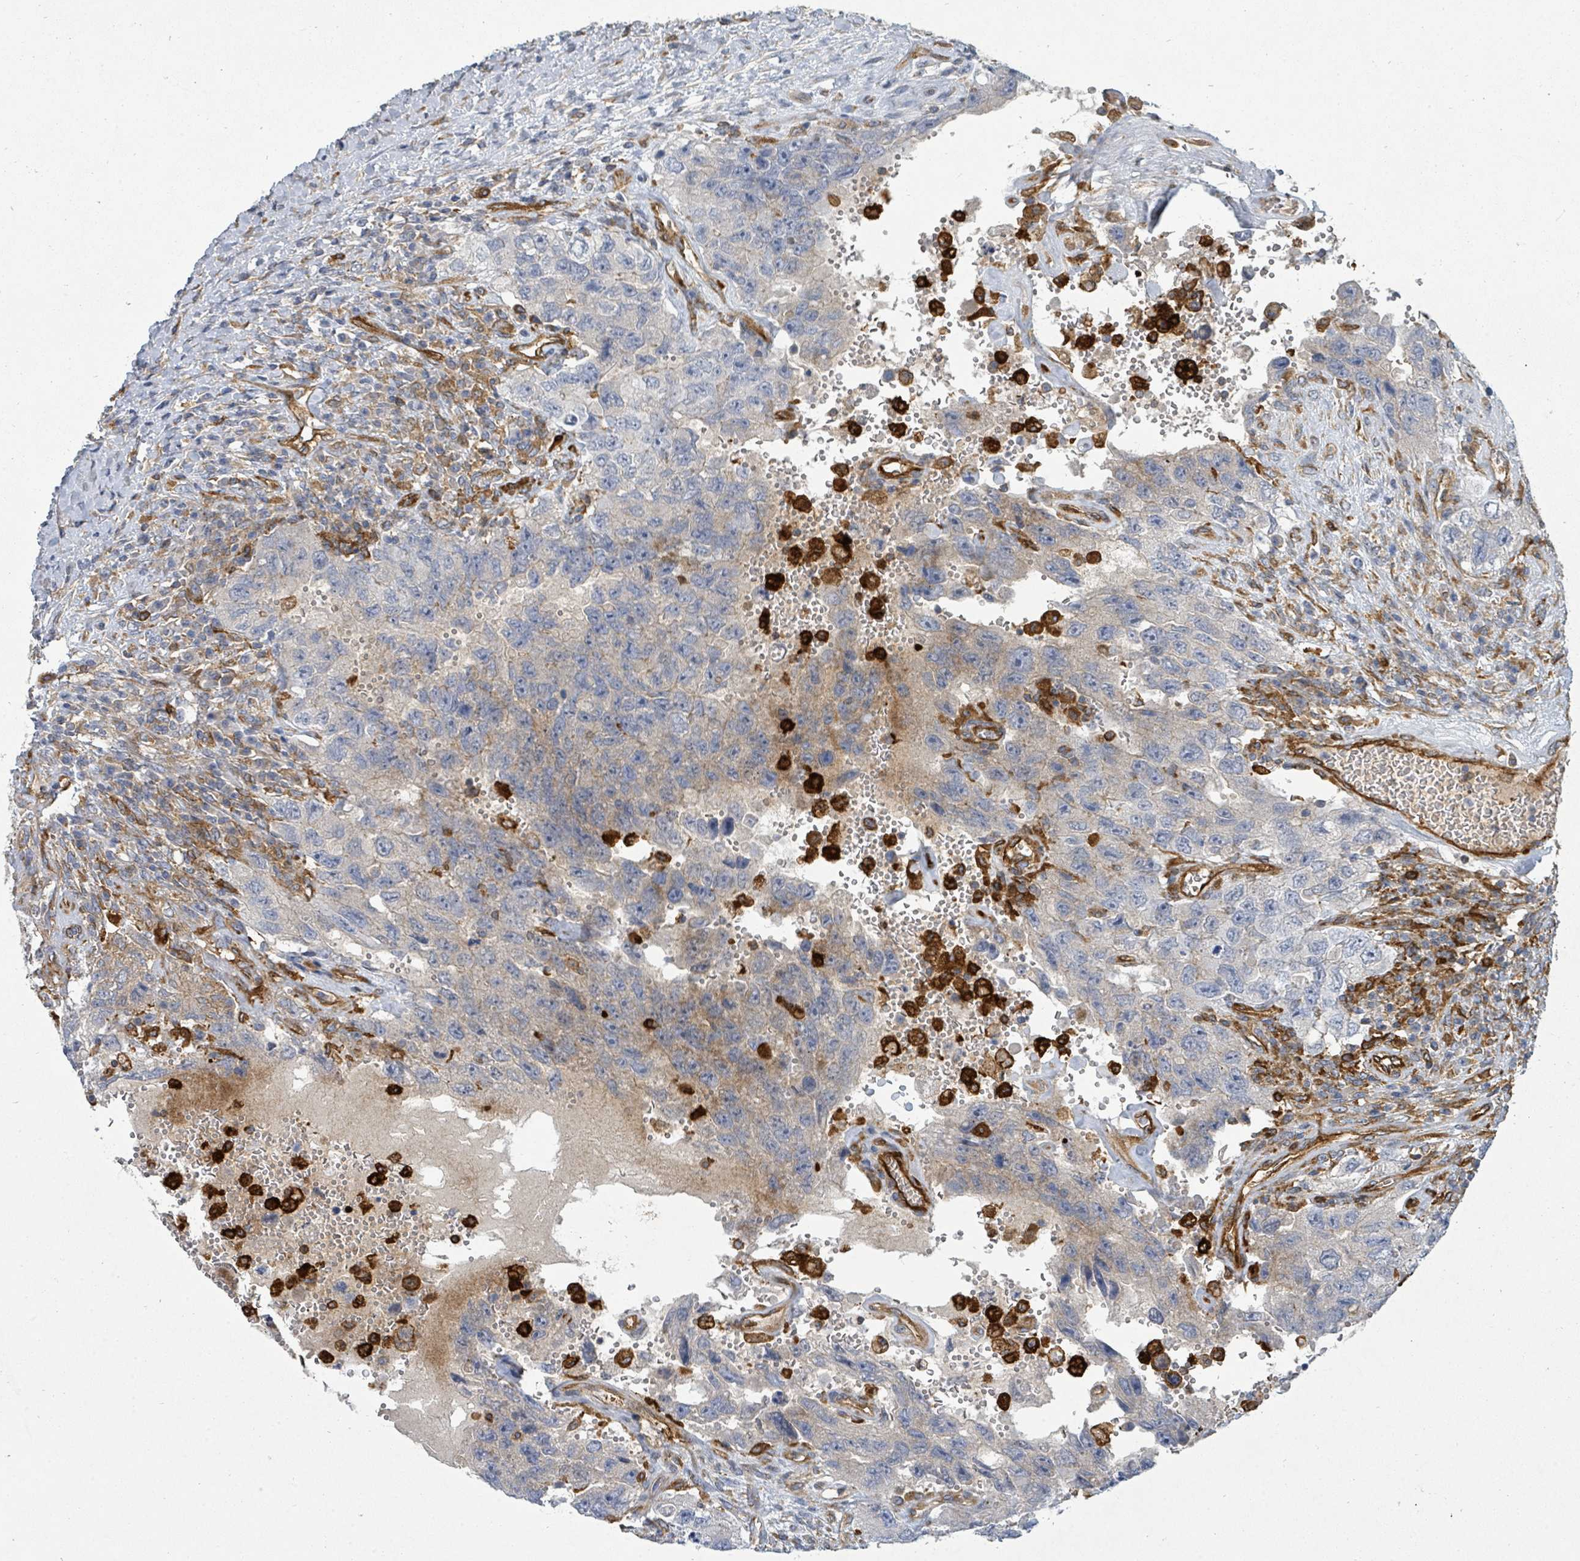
{"staining": {"intensity": "negative", "quantity": "none", "location": "none"}, "tissue": "testis cancer", "cell_type": "Tumor cells", "image_type": "cancer", "snomed": [{"axis": "morphology", "description": "Carcinoma, Embryonal, NOS"}, {"axis": "topography", "description": "Testis"}], "caption": "This is a photomicrograph of IHC staining of testis embryonal carcinoma, which shows no expression in tumor cells. Brightfield microscopy of IHC stained with DAB (3,3'-diaminobenzidine) (brown) and hematoxylin (blue), captured at high magnification.", "gene": "IFIT1", "patient": {"sex": "male", "age": 26}}